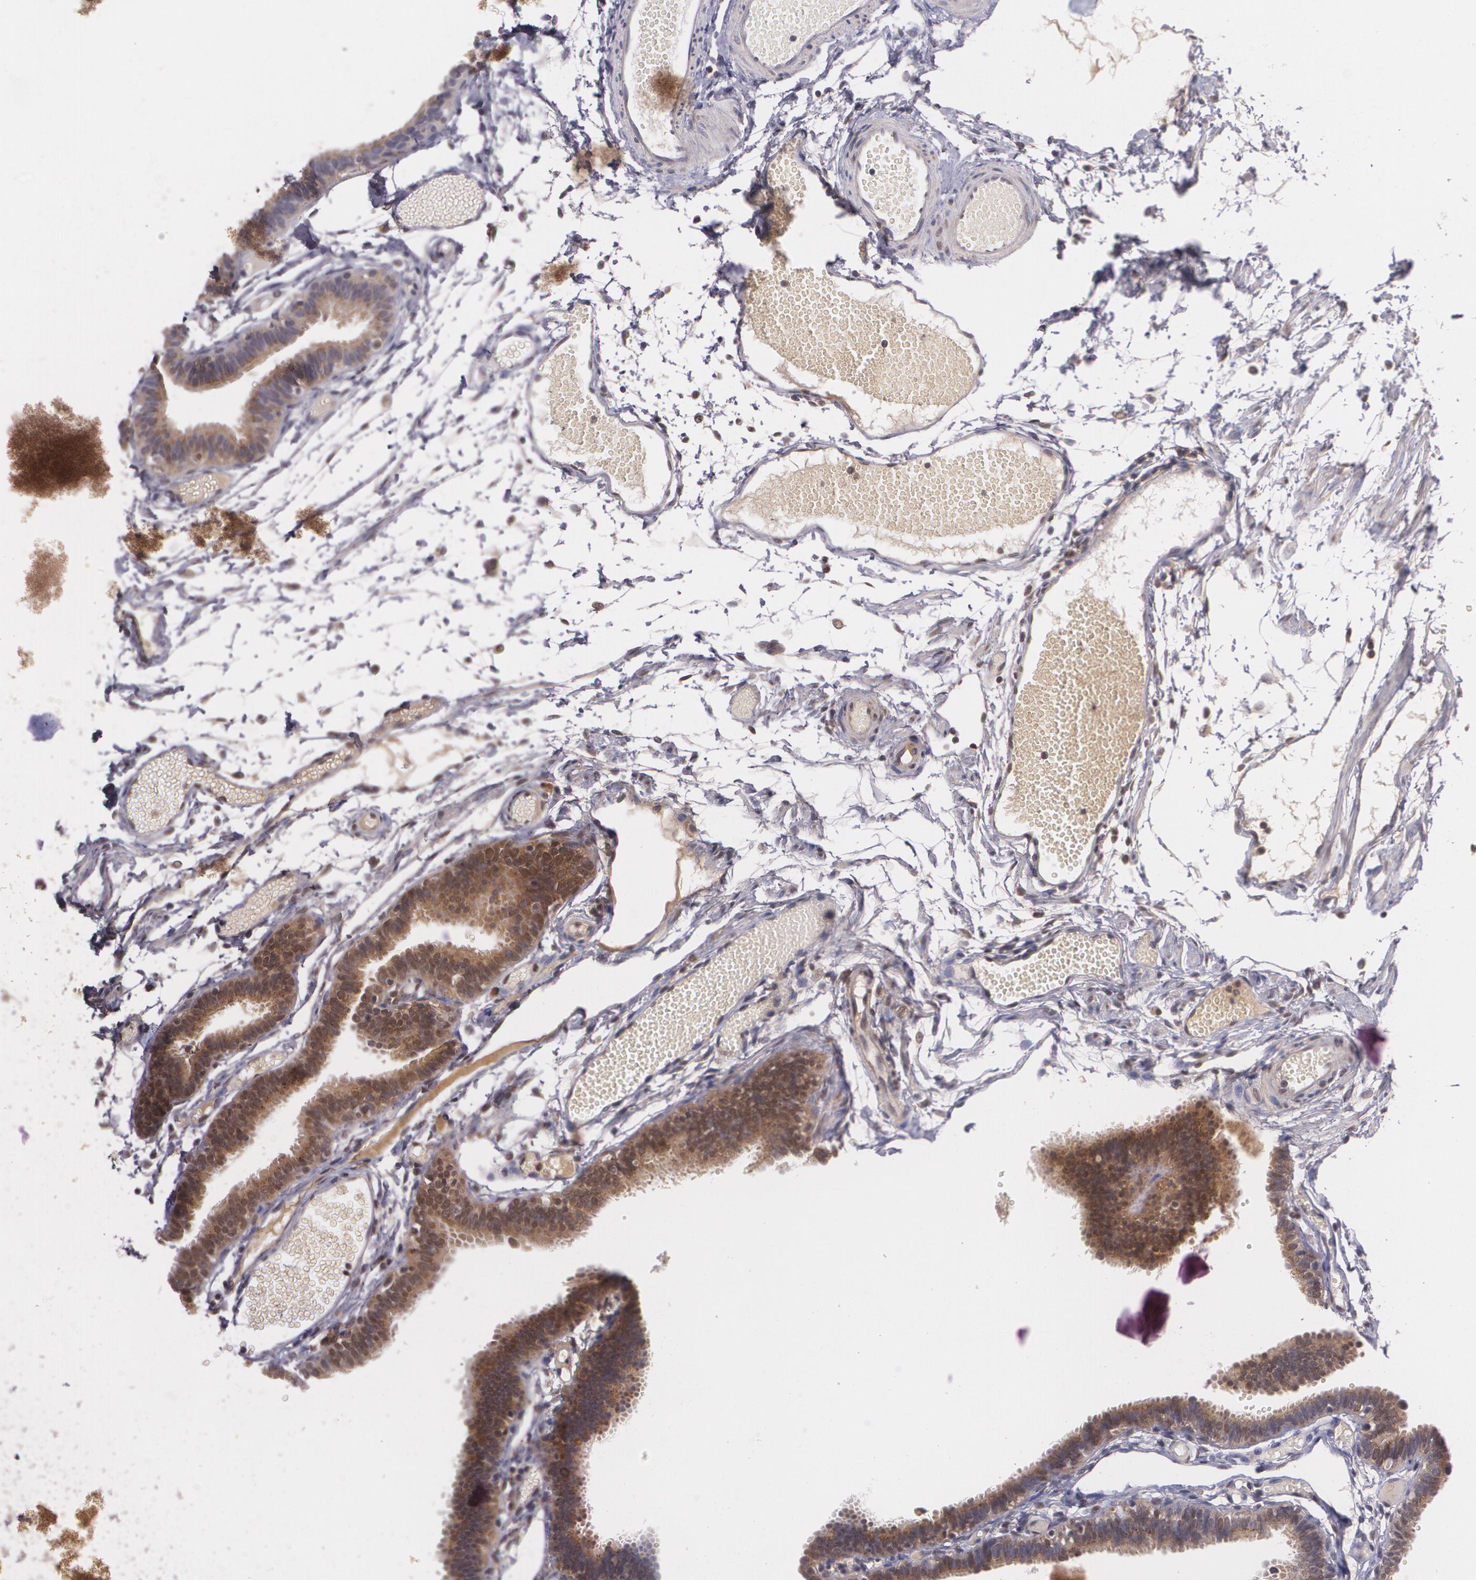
{"staining": {"intensity": "moderate", "quantity": ">75%", "location": "cytoplasmic/membranous"}, "tissue": "fallopian tube", "cell_type": "Glandular cells", "image_type": "normal", "snomed": [{"axis": "morphology", "description": "Normal tissue, NOS"}, {"axis": "topography", "description": "Fallopian tube"}], "caption": "A micrograph of human fallopian tube stained for a protein reveals moderate cytoplasmic/membranous brown staining in glandular cells.", "gene": "CILK1", "patient": {"sex": "female", "age": 29}}